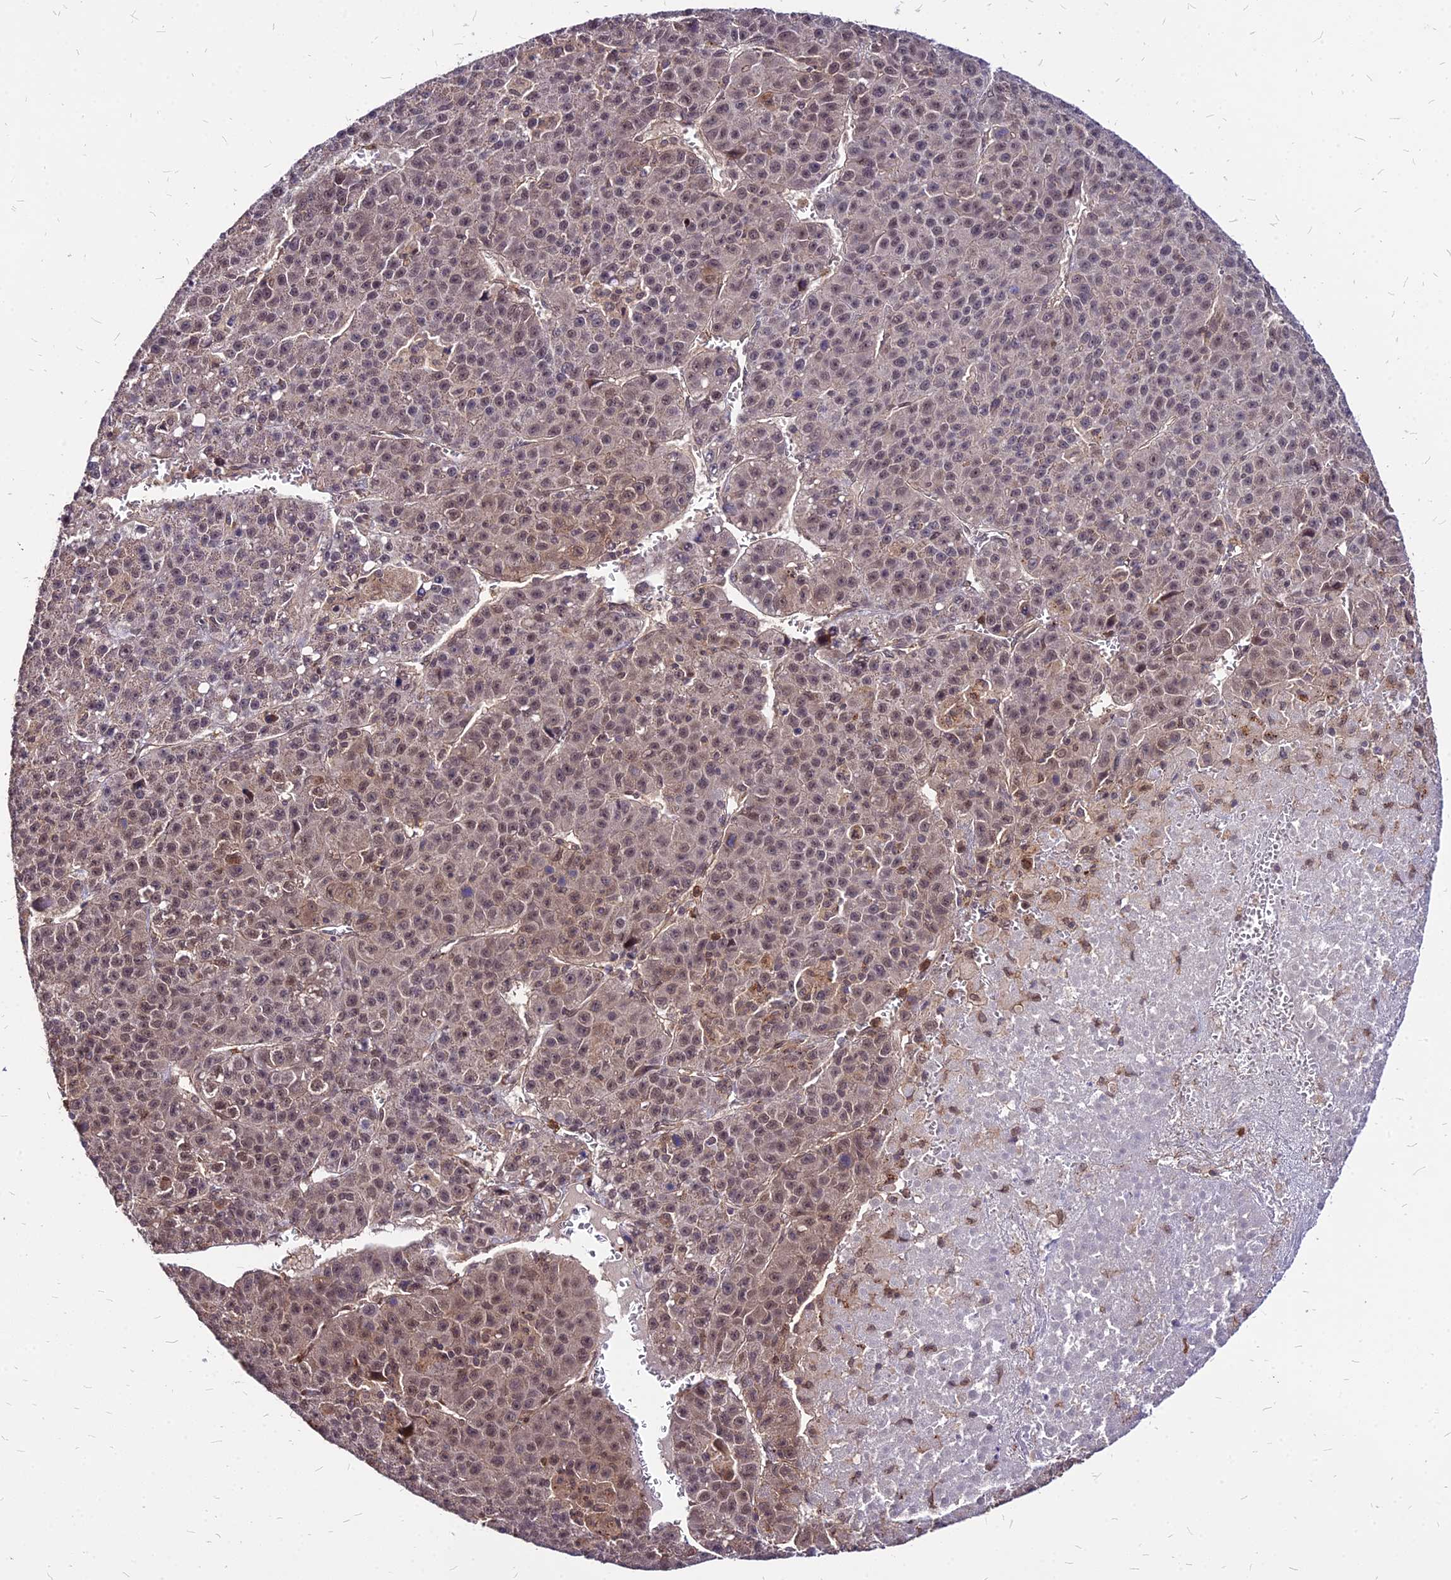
{"staining": {"intensity": "moderate", "quantity": ">75%", "location": "cytoplasmic/membranous,nuclear"}, "tissue": "liver cancer", "cell_type": "Tumor cells", "image_type": "cancer", "snomed": [{"axis": "morphology", "description": "Carcinoma, Hepatocellular, NOS"}, {"axis": "topography", "description": "Liver"}], "caption": "This photomicrograph reveals liver hepatocellular carcinoma stained with immunohistochemistry (IHC) to label a protein in brown. The cytoplasmic/membranous and nuclear of tumor cells show moderate positivity for the protein. Nuclei are counter-stained blue.", "gene": "APBA3", "patient": {"sex": "female", "age": 53}}